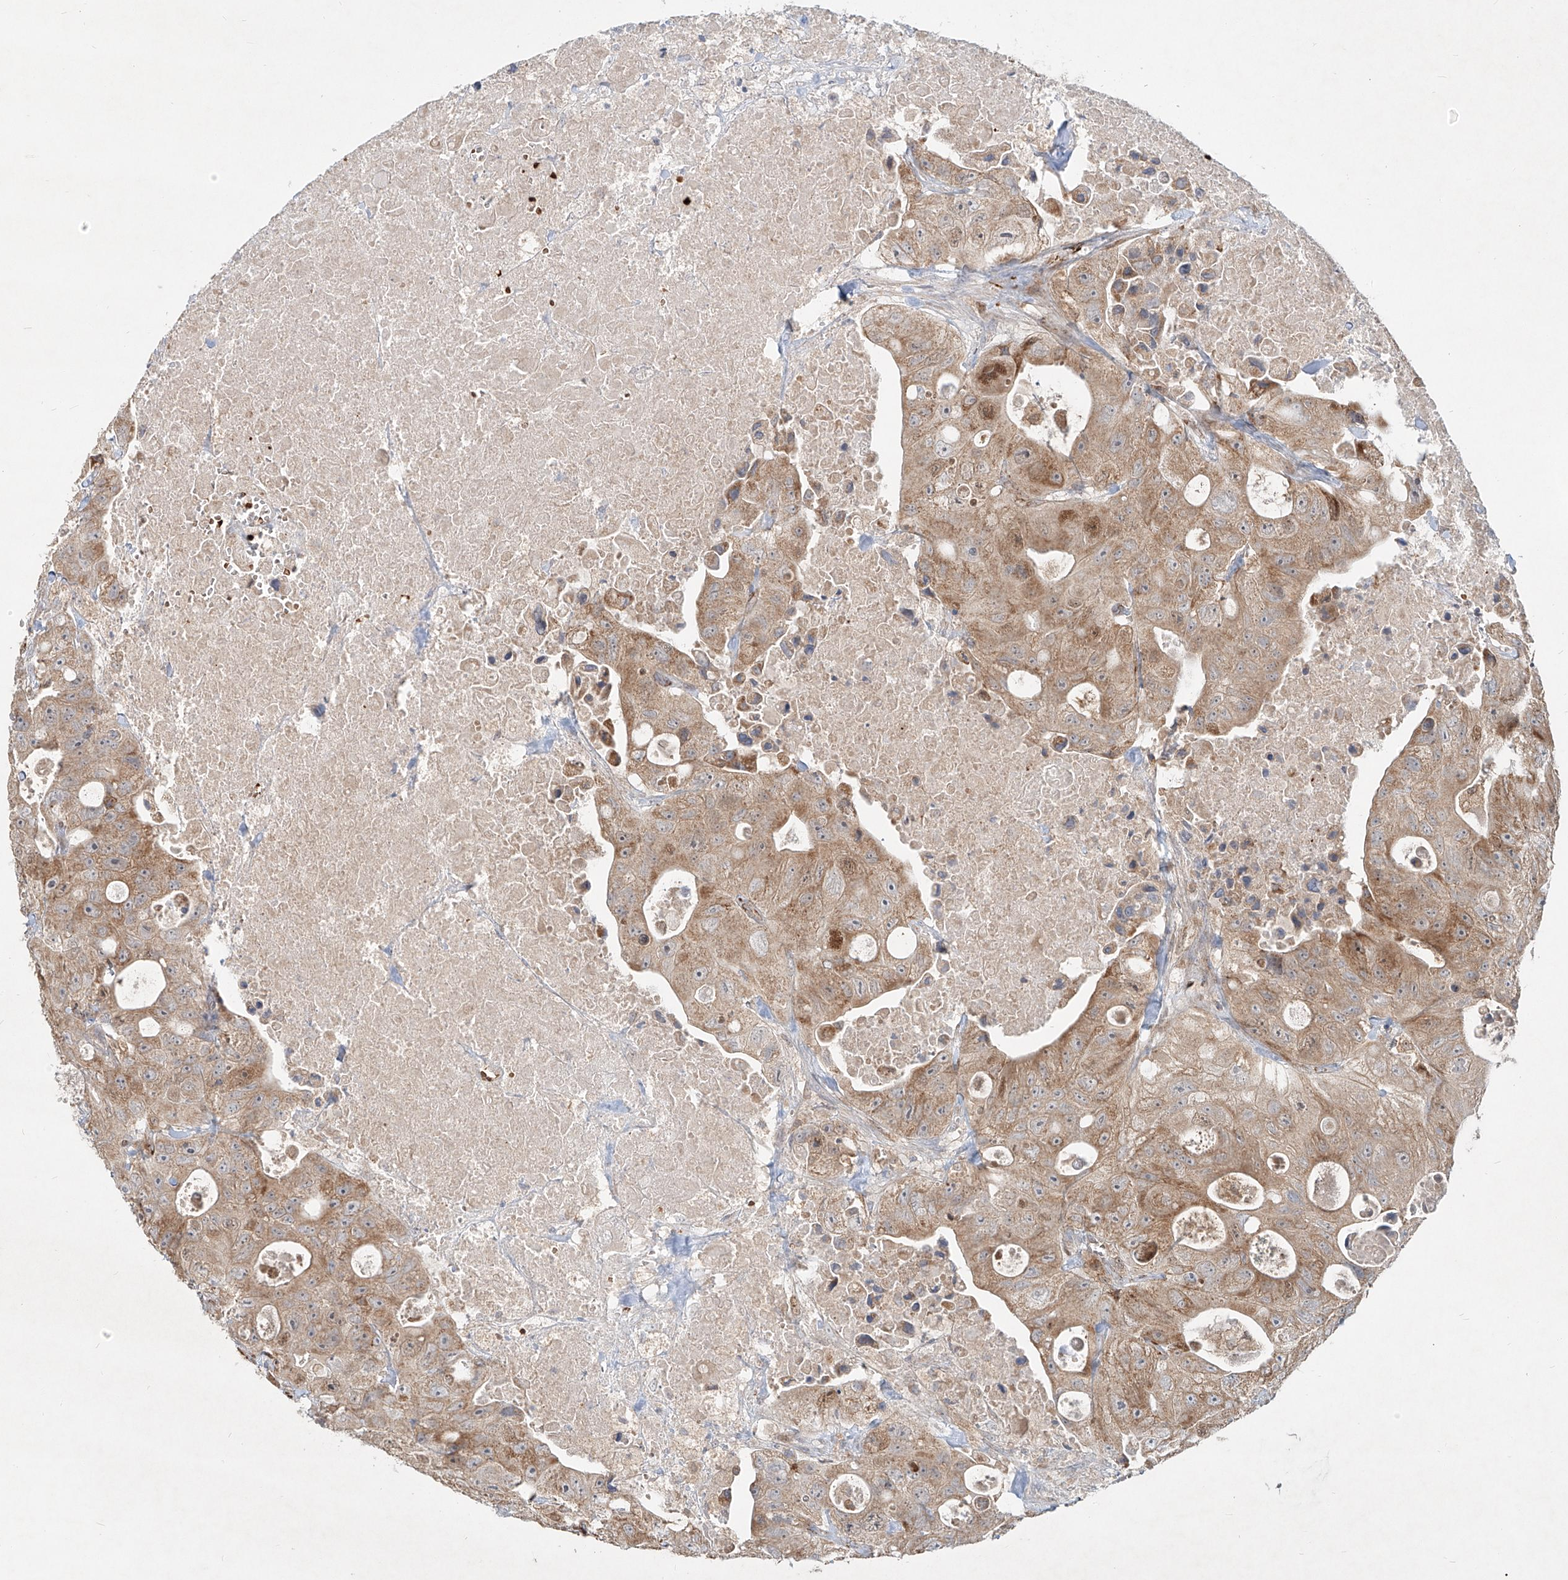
{"staining": {"intensity": "moderate", "quantity": ">75%", "location": "cytoplasmic/membranous"}, "tissue": "colorectal cancer", "cell_type": "Tumor cells", "image_type": "cancer", "snomed": [{"axis": "morphology", "description": "Adenocarcinoma, NOS"}, {"axis": "topography", "description": "Colon"}], "caption": "Tumor cells exhibit moderate cytoplasmic/membranous positivity in about >75% of cells in adenocarcinoma (colorectal).", "gene": "FGD2", "patient": {"sex": "female", "age": 46}}